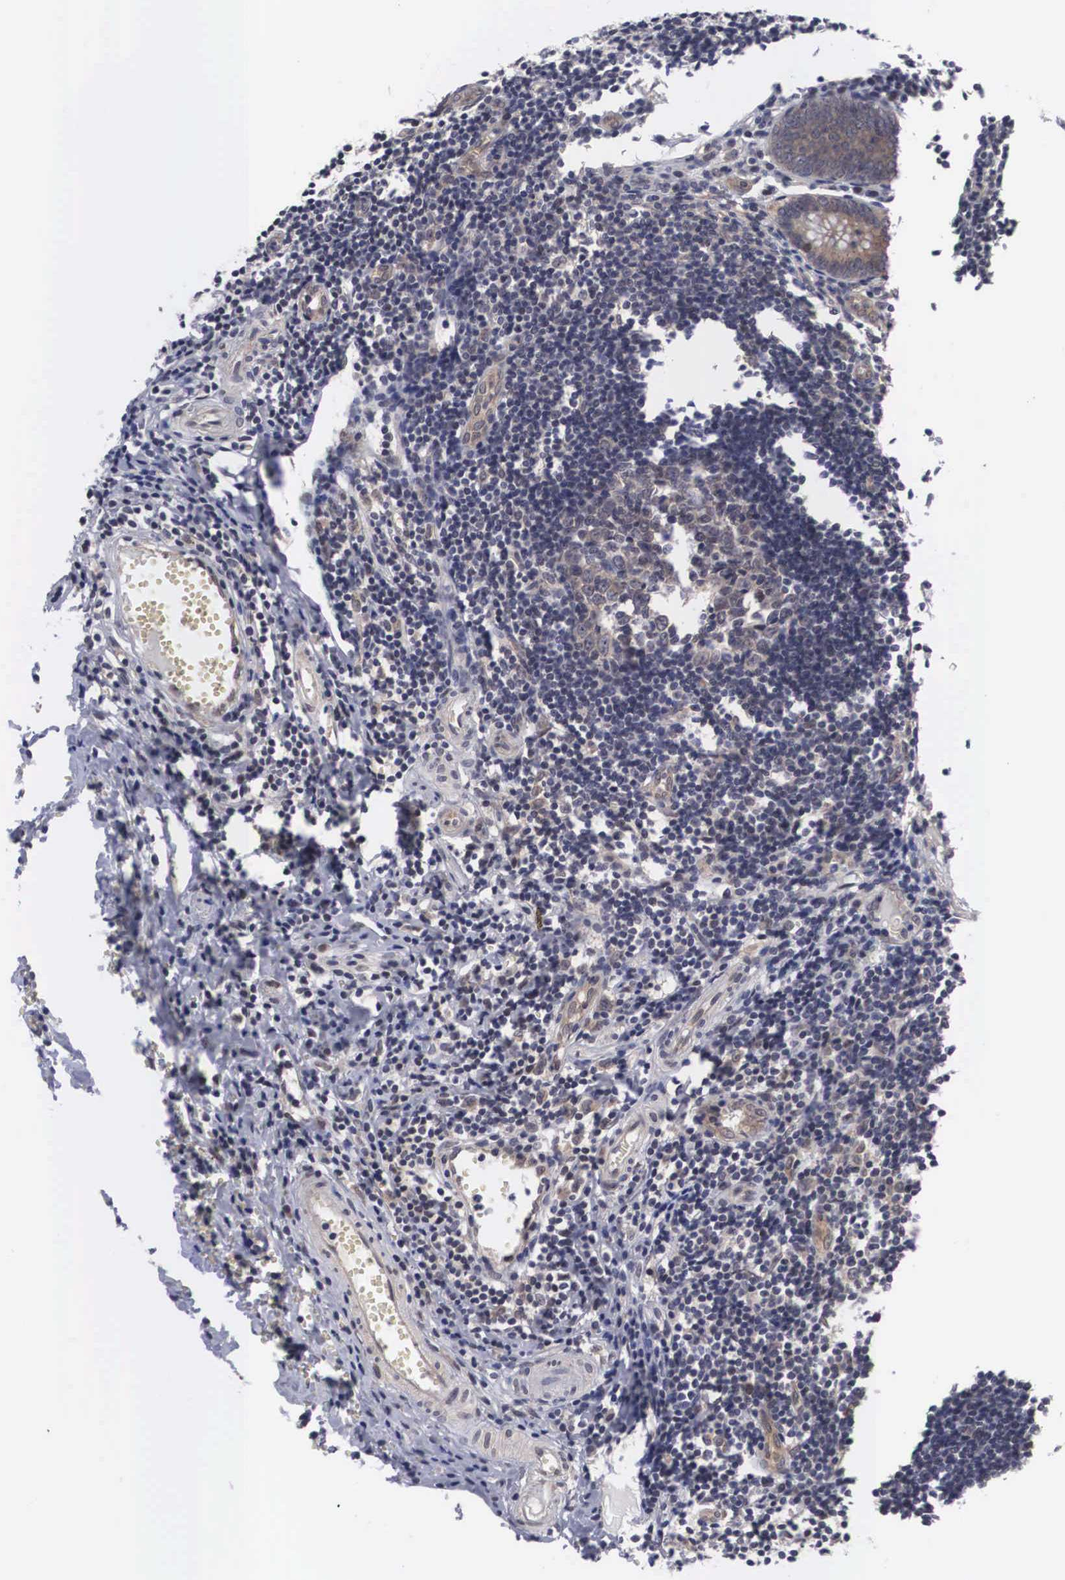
{"staining": {"intensity": "moderate", "quantity": "25%-75%", "location": "cytoplasmic/membranous"}, "tissue": "appendix", "cell_type": "Glandular cells", "image_type": "normal", "snomed": [{"axis": "morphology", "description": "Normal tissue, NOS"}, {"axis": "topography", "description": "Appendix"}], "caption": "A medium amount of moderate cytoplasmic/membranous positivity is identified in about 25%-75% of glandular cells in normal appendix. (IHC, brightfield microscopy, high magnification).", "gene": "OTX2", "patient": {"sex": "female", "age": 19}}